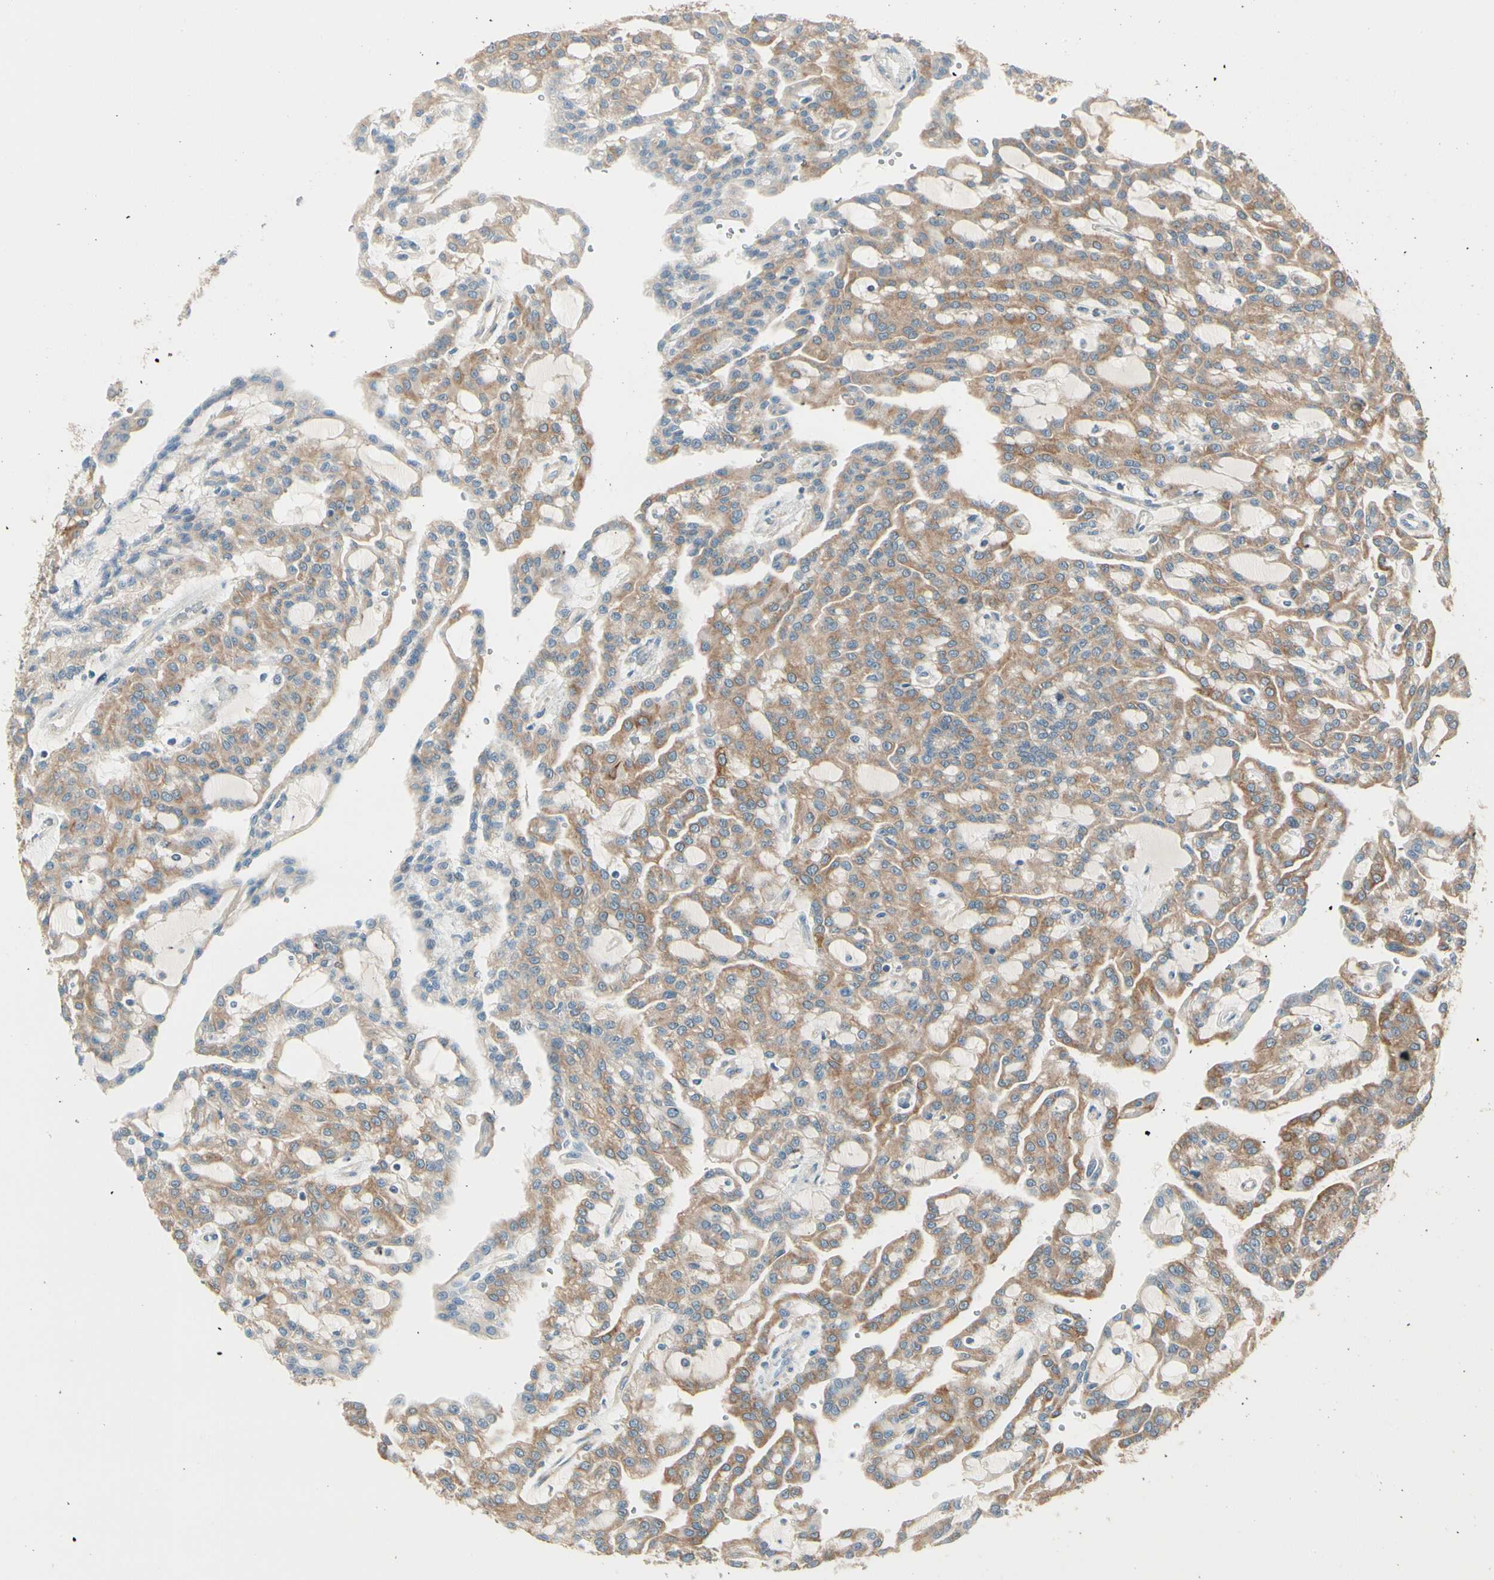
{"staining": {"intensity": "moderate", "quantity": ">75%", "location": "cytoplasmic/membranous"}, "tissue": "renal cancer", "cell_type": "Tumor cells", "image_type": "cancer", "snomed": [{"axis": "morphology", "description": "Adenocarcinoma, NOS"}, {"axis": "topography", "description": "Kidney"}], "caption": "High-power microscopy captured an immunohistochemistry photomicrograph of renal cancer (adenocarcinoma), revealing moderate cytoplasmic/membranous staining in about >75% of tumor cells.", "gene": "DUSP12", "patient": {"sex": "male", "age": 63}}